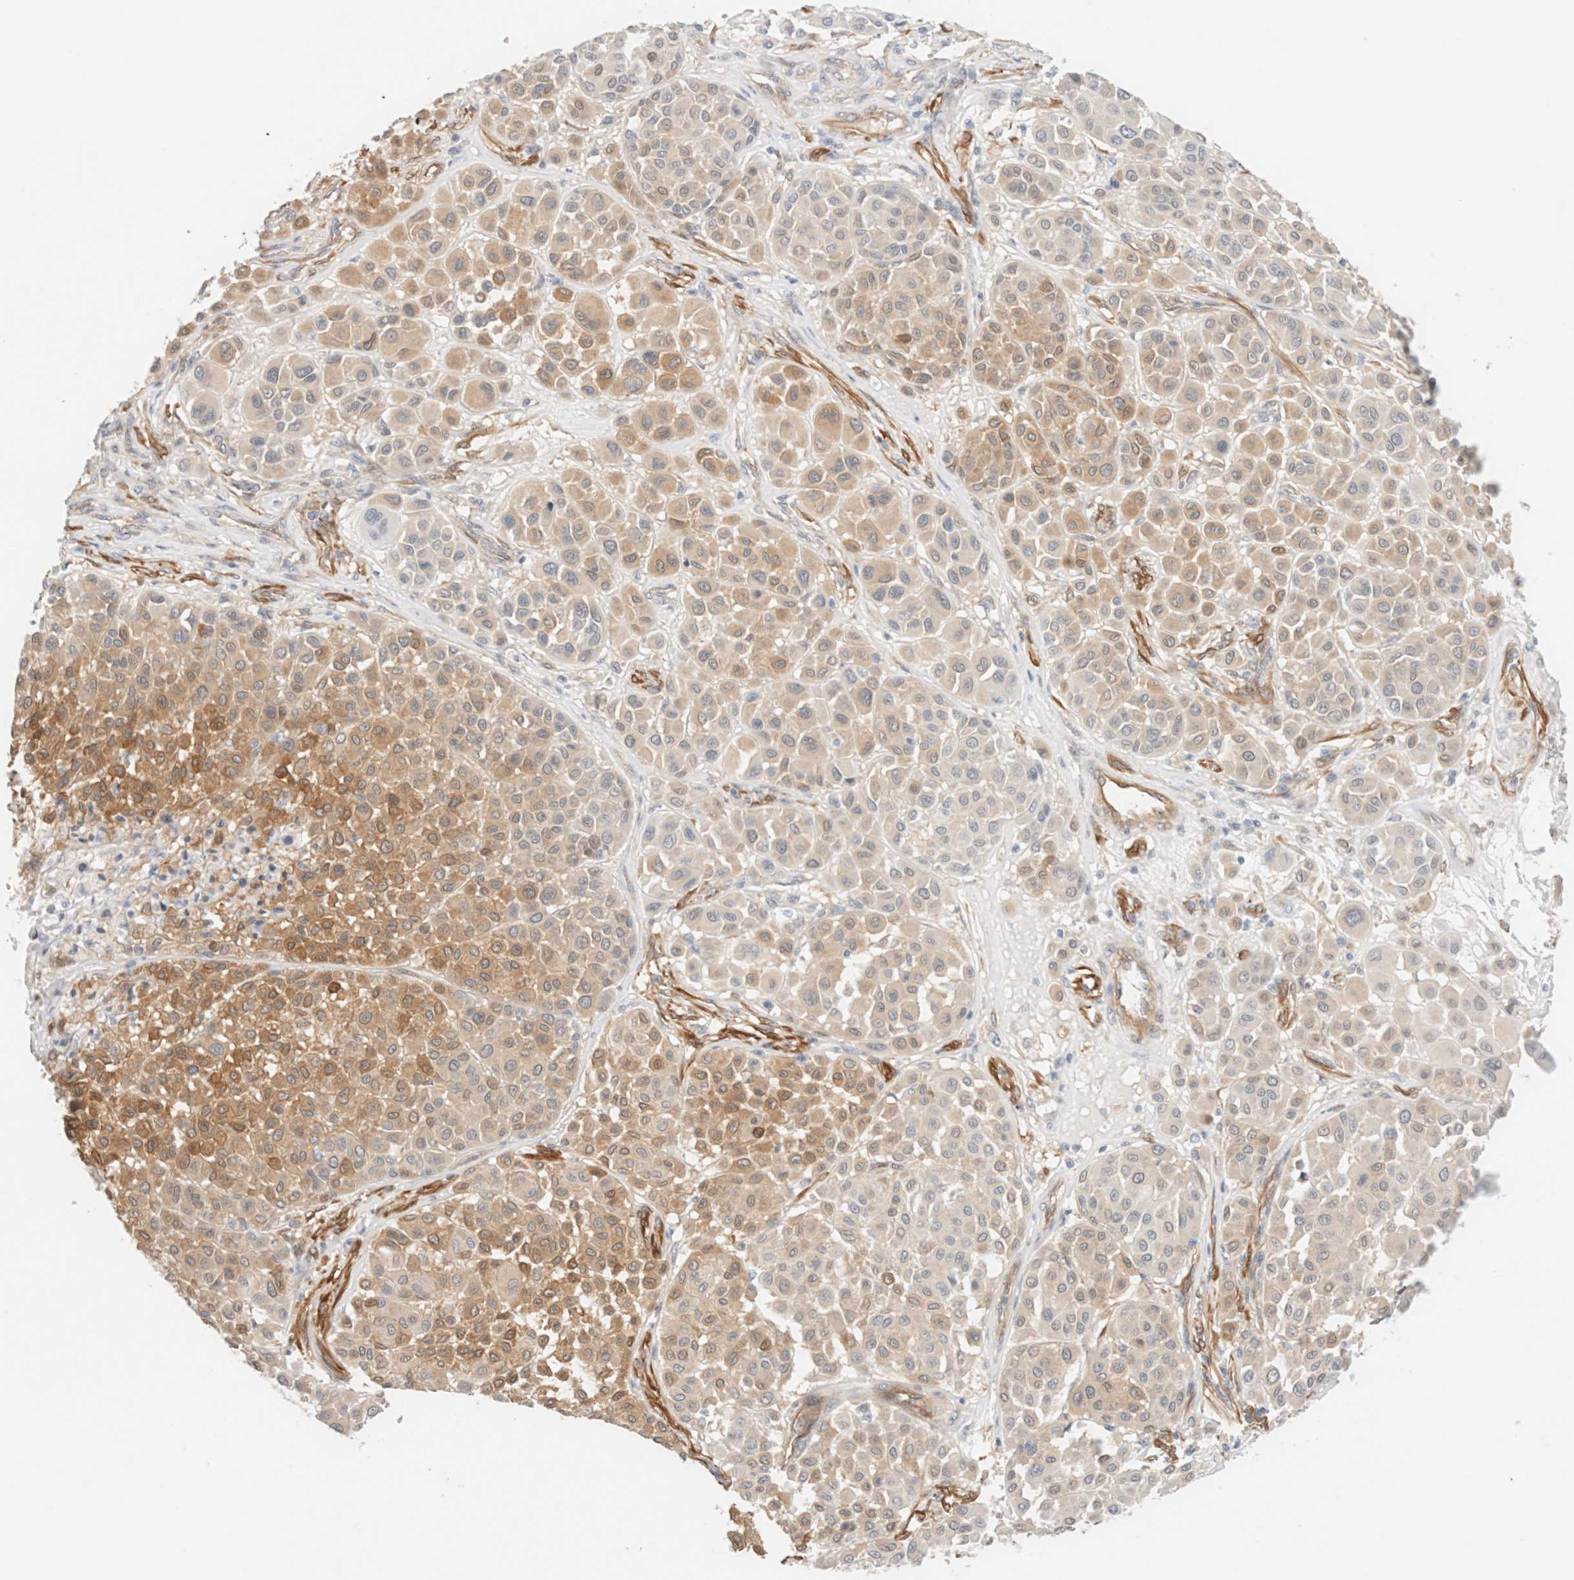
{"staining": {"intensity": "moderate", "quantity": "25%-75%", "location": "cytoplasmic/membranous"}, "tissue": "melanoma", "cell_type": "Tumor cells", "image_type": "cancer", "snomed": [{"axis": "morphology", "description": "Malignant melanoma, Metastatic site"}, {"axis": "topography", "description": "Soft tissue"}], "caption": "The immunohistochemical stain shows moderate cytoplasmic/membranous expression in tumor cells of malignant melanoma (metastatic site) tissue. (IHC, brightfield microscopy, high magnification).", "gene": "LMCD1", "patient": {"sex": "male", "age": 41}}